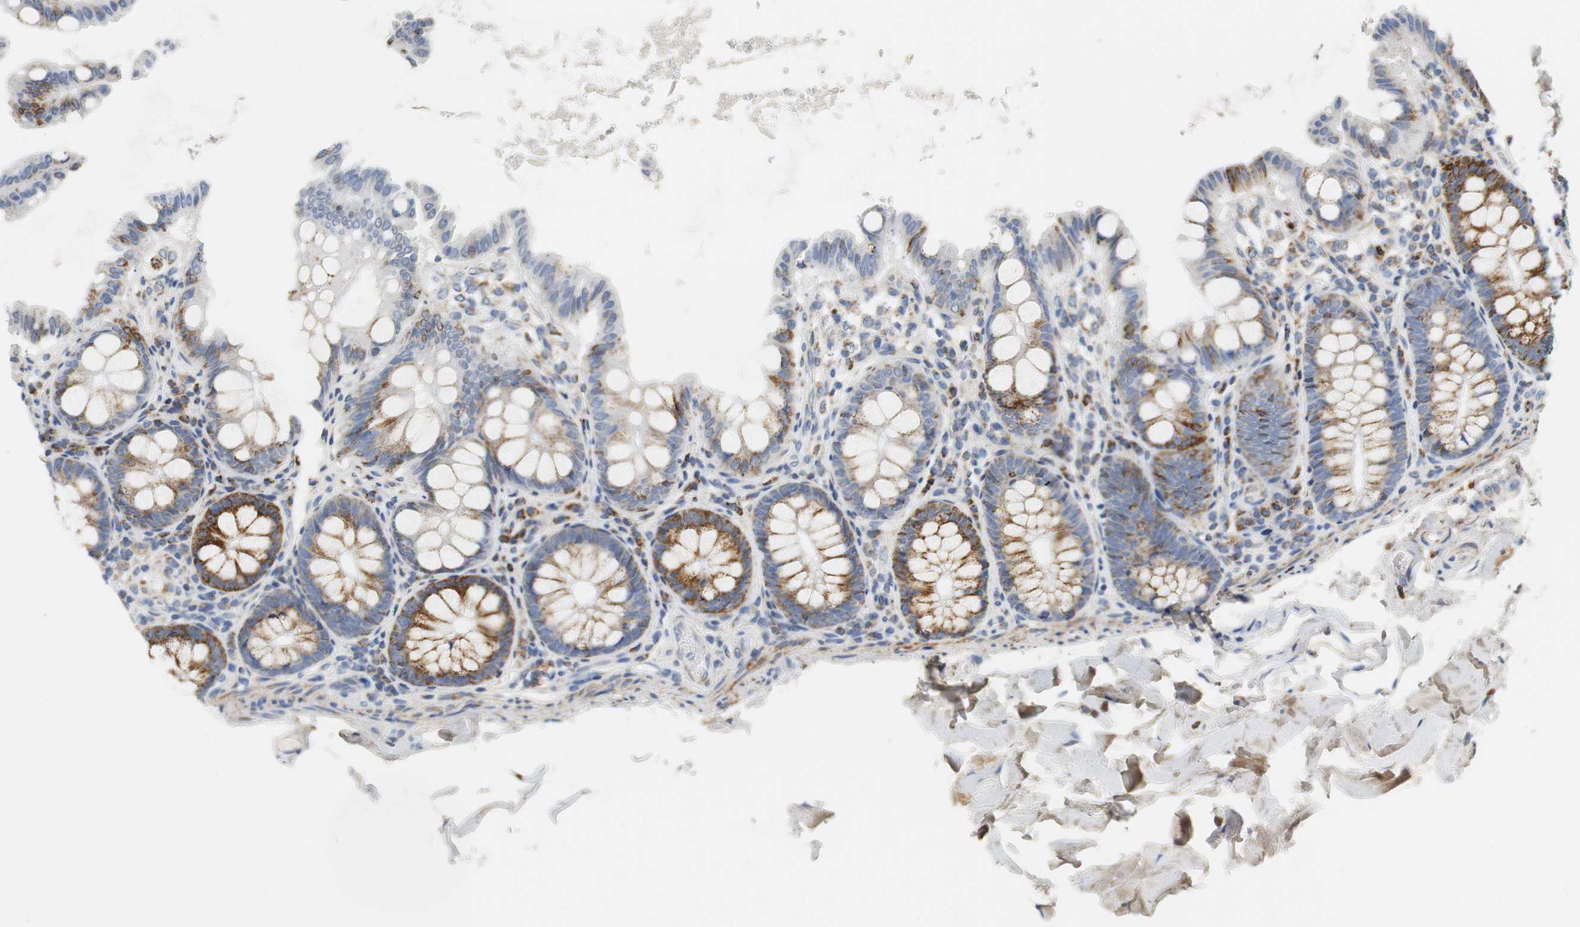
{"staining": {"intensity": "moderate", "quantity": ">75%", "location": "cytoplasmic/membranous"}, "tissue": "colon", "cell_type": "Endothelial cells", "image_type": "normal", "snomed": [{"axis": "morphology", "description": "Normal tissue, NOS"}, {"axis": "topography", "description": "Colon"}], "caption": "Brown immunohistochemical staining in normal colon reveals moderate cytoplasmic/membranous positivity in approximately >75% of endothelial cells.", "gene": "C1QTNF7", "patient": {"sex": "female", "age": 61}}